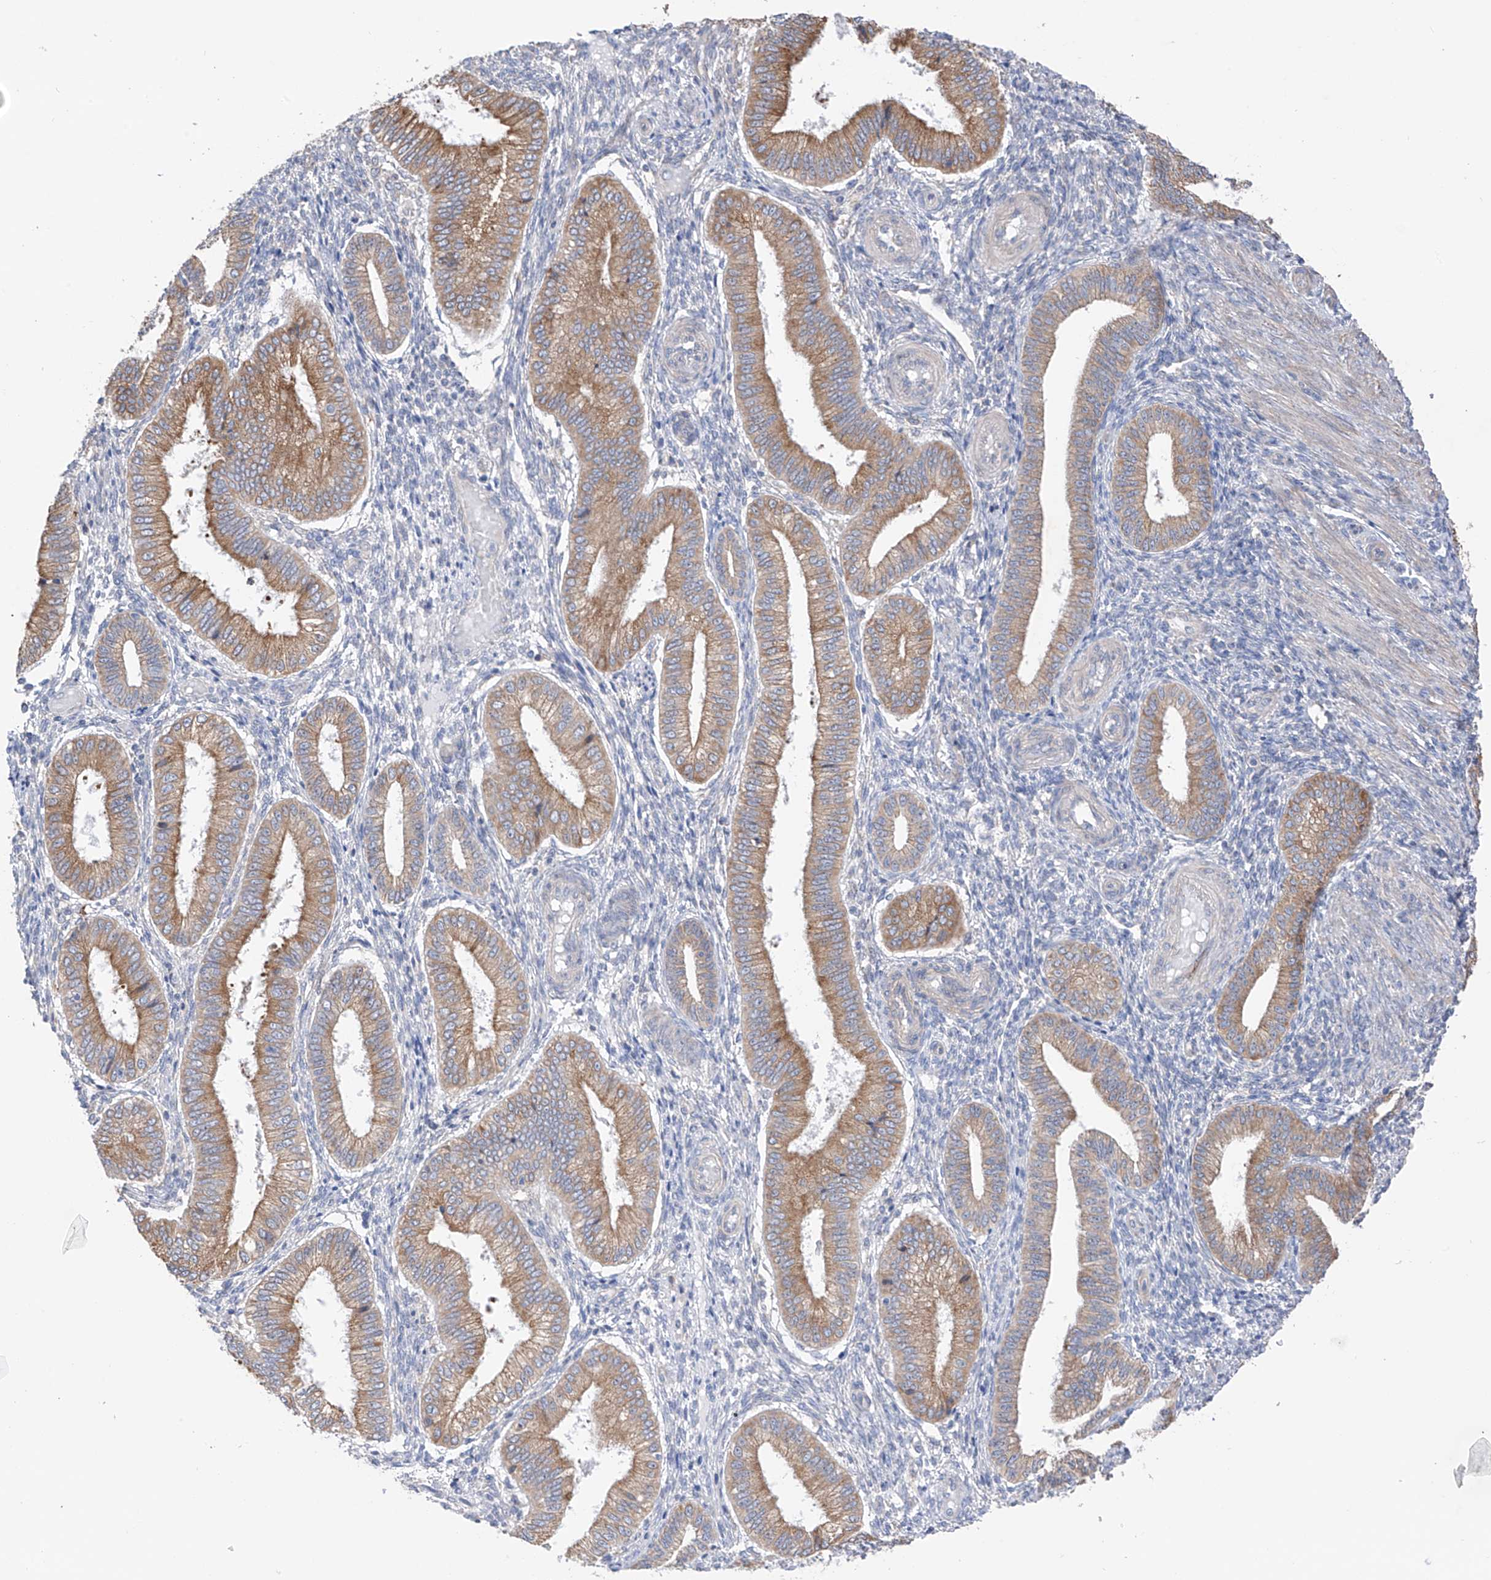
{"staining": {"intensity": "negative", "quantity": "none", "location": "none"}, "tissue": "endometrium", "cell_type": "Cells in endometrial stroma", "image_type": "normal", "snomed": [{"axis": "morphology", "description": "Normal tissue, NOS"}, {"axis": "topography", "description": "Endometrium"}], "caption": "Immunohistochemical staining of unremarkable human endometrium reveals no significant expression in cells in endometrial stroma.", "gene": "REC8", "patient": {"sex": "female", "age": 39}}